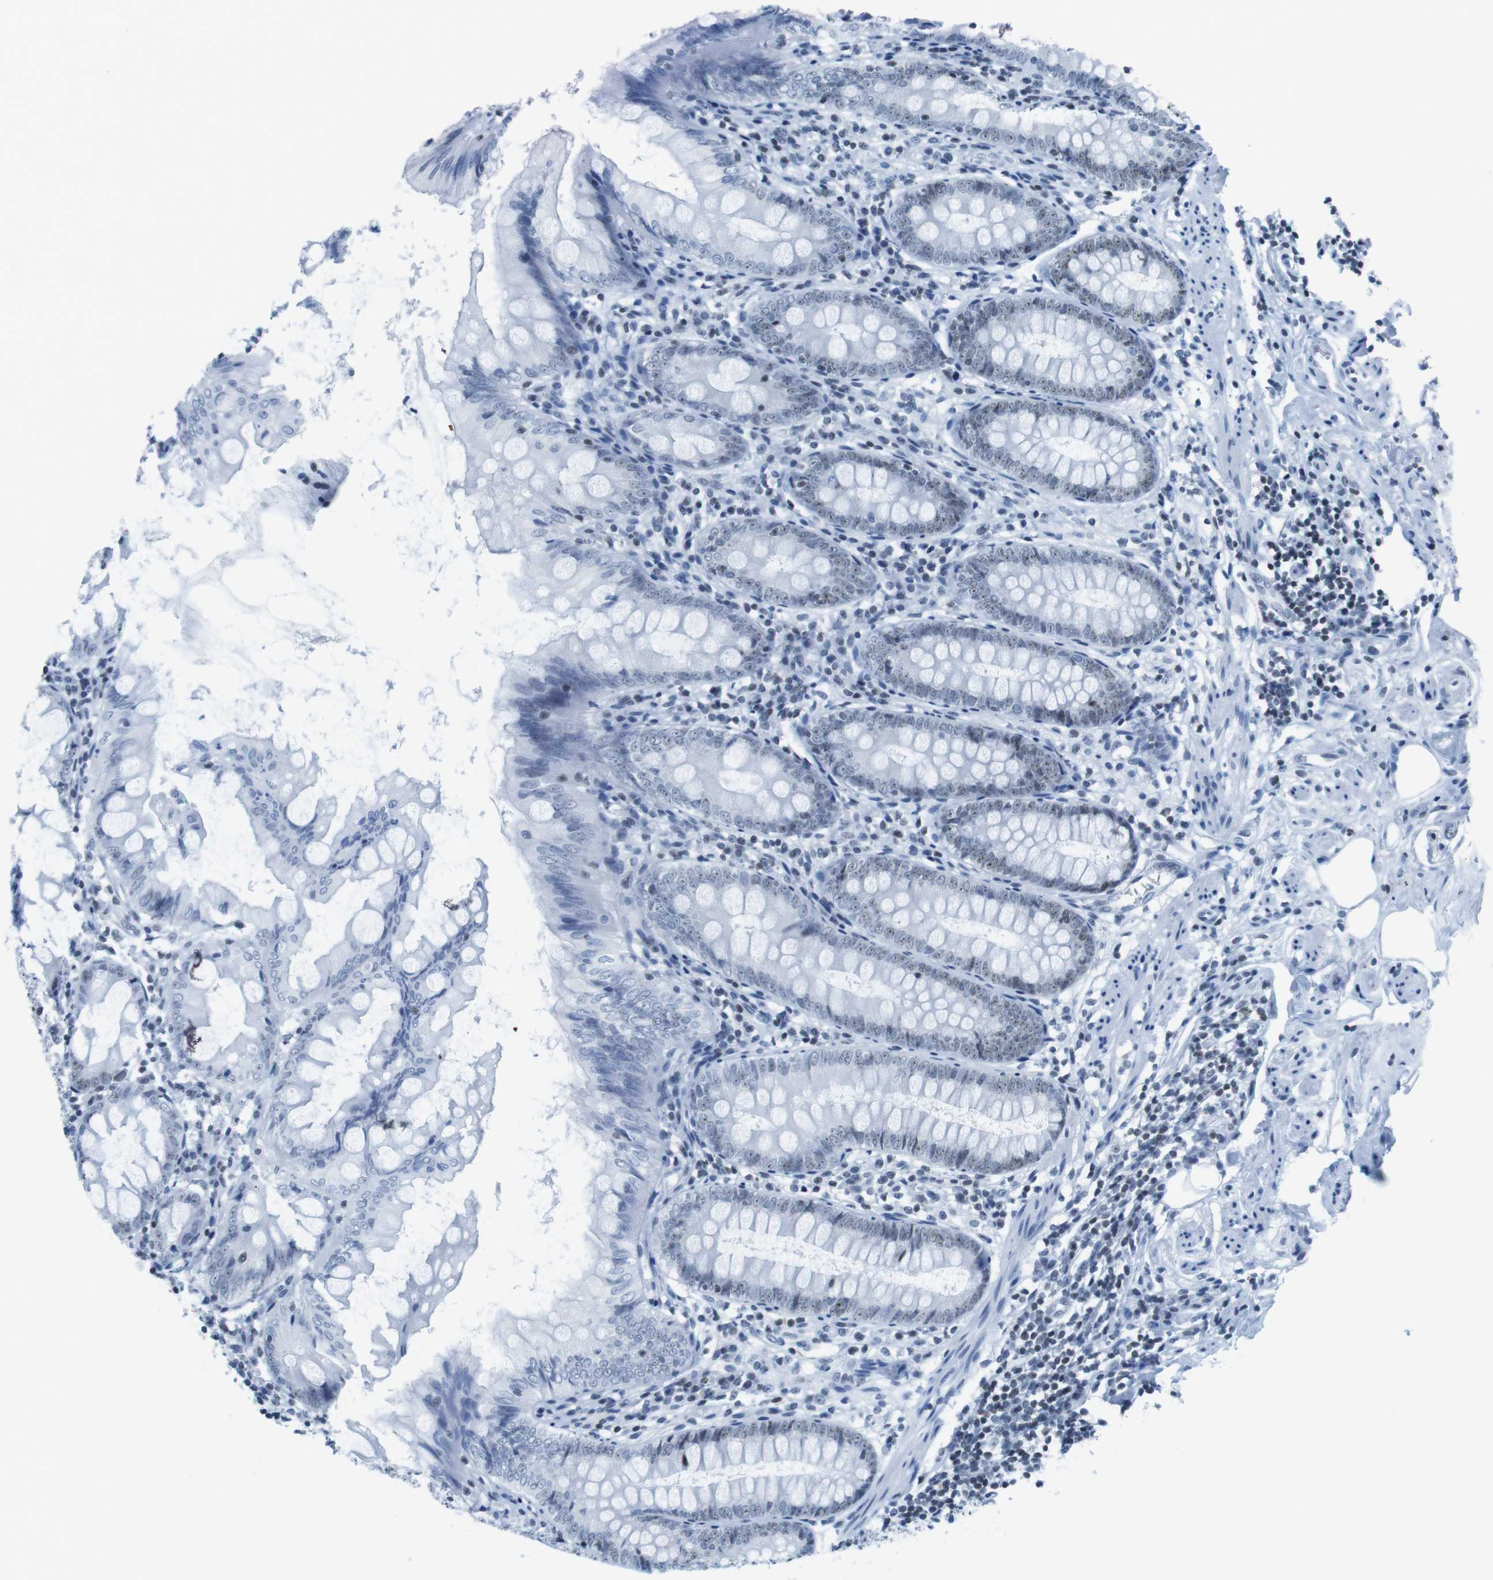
{"staining": {"intensity": "moderate", "quantity": "25%-75%", "location": "nuclear"}, "tissue": "appendix", "cell_type": "Glandular cells", "image_type": "normal", "snomed": [{"axis": "morphology", "description": "Normal tissue, NOS"}, {"axis": "topography", "description": "Appendix"}], "caption": "A medium amount of moderate nuclear expression is seen in approximately 25%-75% of glandular cells in unremarkable appendix. (Brightfield microscopy of DAB IHC at high magnification).", "gene": "NIFK", "patient": {"sex": "female", "age": 77}}